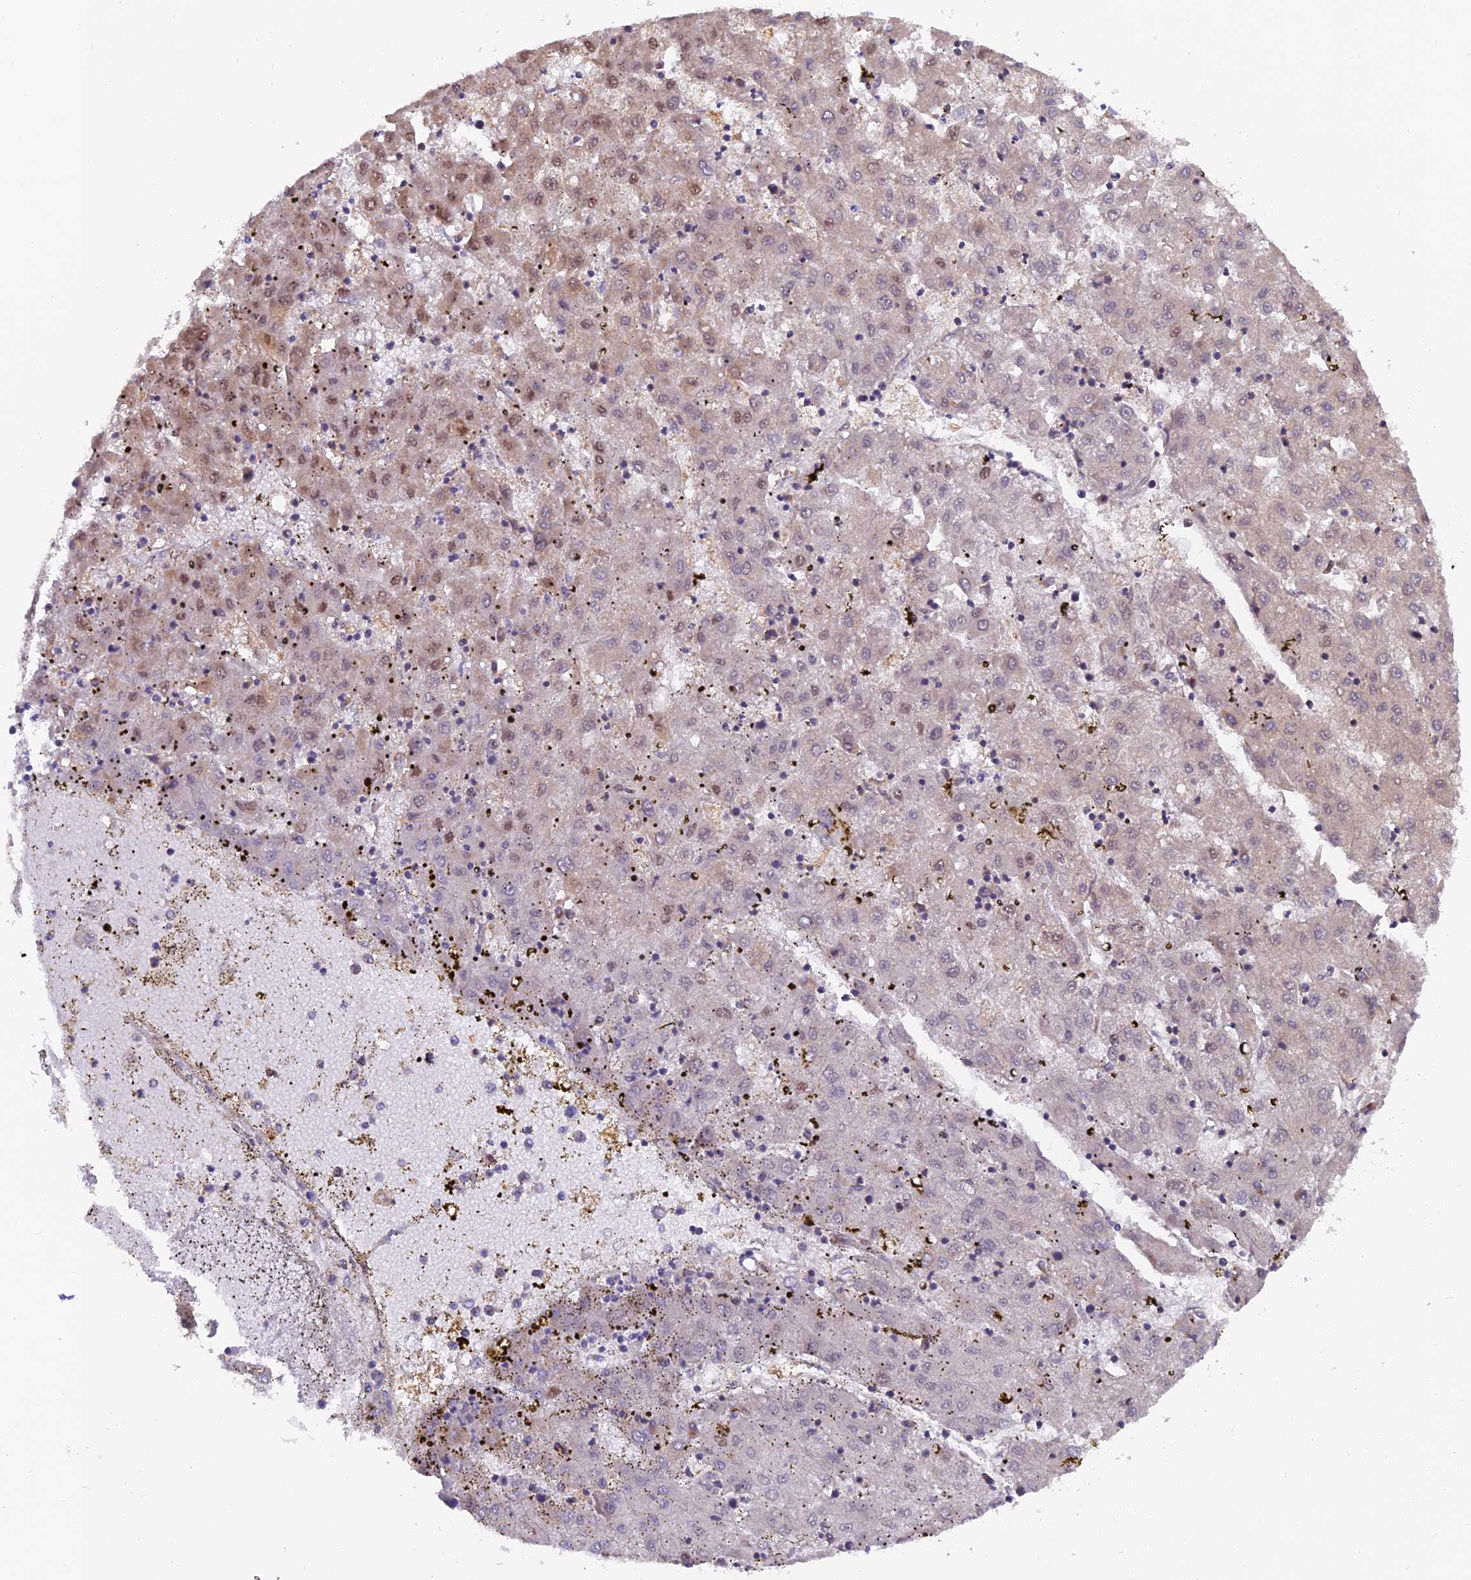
{"staining": {"intensity": "moderate", "quantity": "25%-75%", "location": "nuclear"}, "tissue": "liver cancer", "cell_type": "Tumor cells", "image_type": "cancer", "snomed": [{"axis": "morphology", "description": "Carcinoma, Hepatocellular, NOS"}, {"axis": "topography", "description": "Liver"}], "caption": "Immunohistochemistry (IHC) image of neoplastic tissue: liver hepatocellular carcinoma stained using immunohistochemistry (IHC) demonstrates medium levels of moderate protein expression localized specifically in the nuclear of tumor cells, appearing as a nuclear brown color.", "gene": "TBC1D20", "patient": {"sex": "male", "age": 72}}